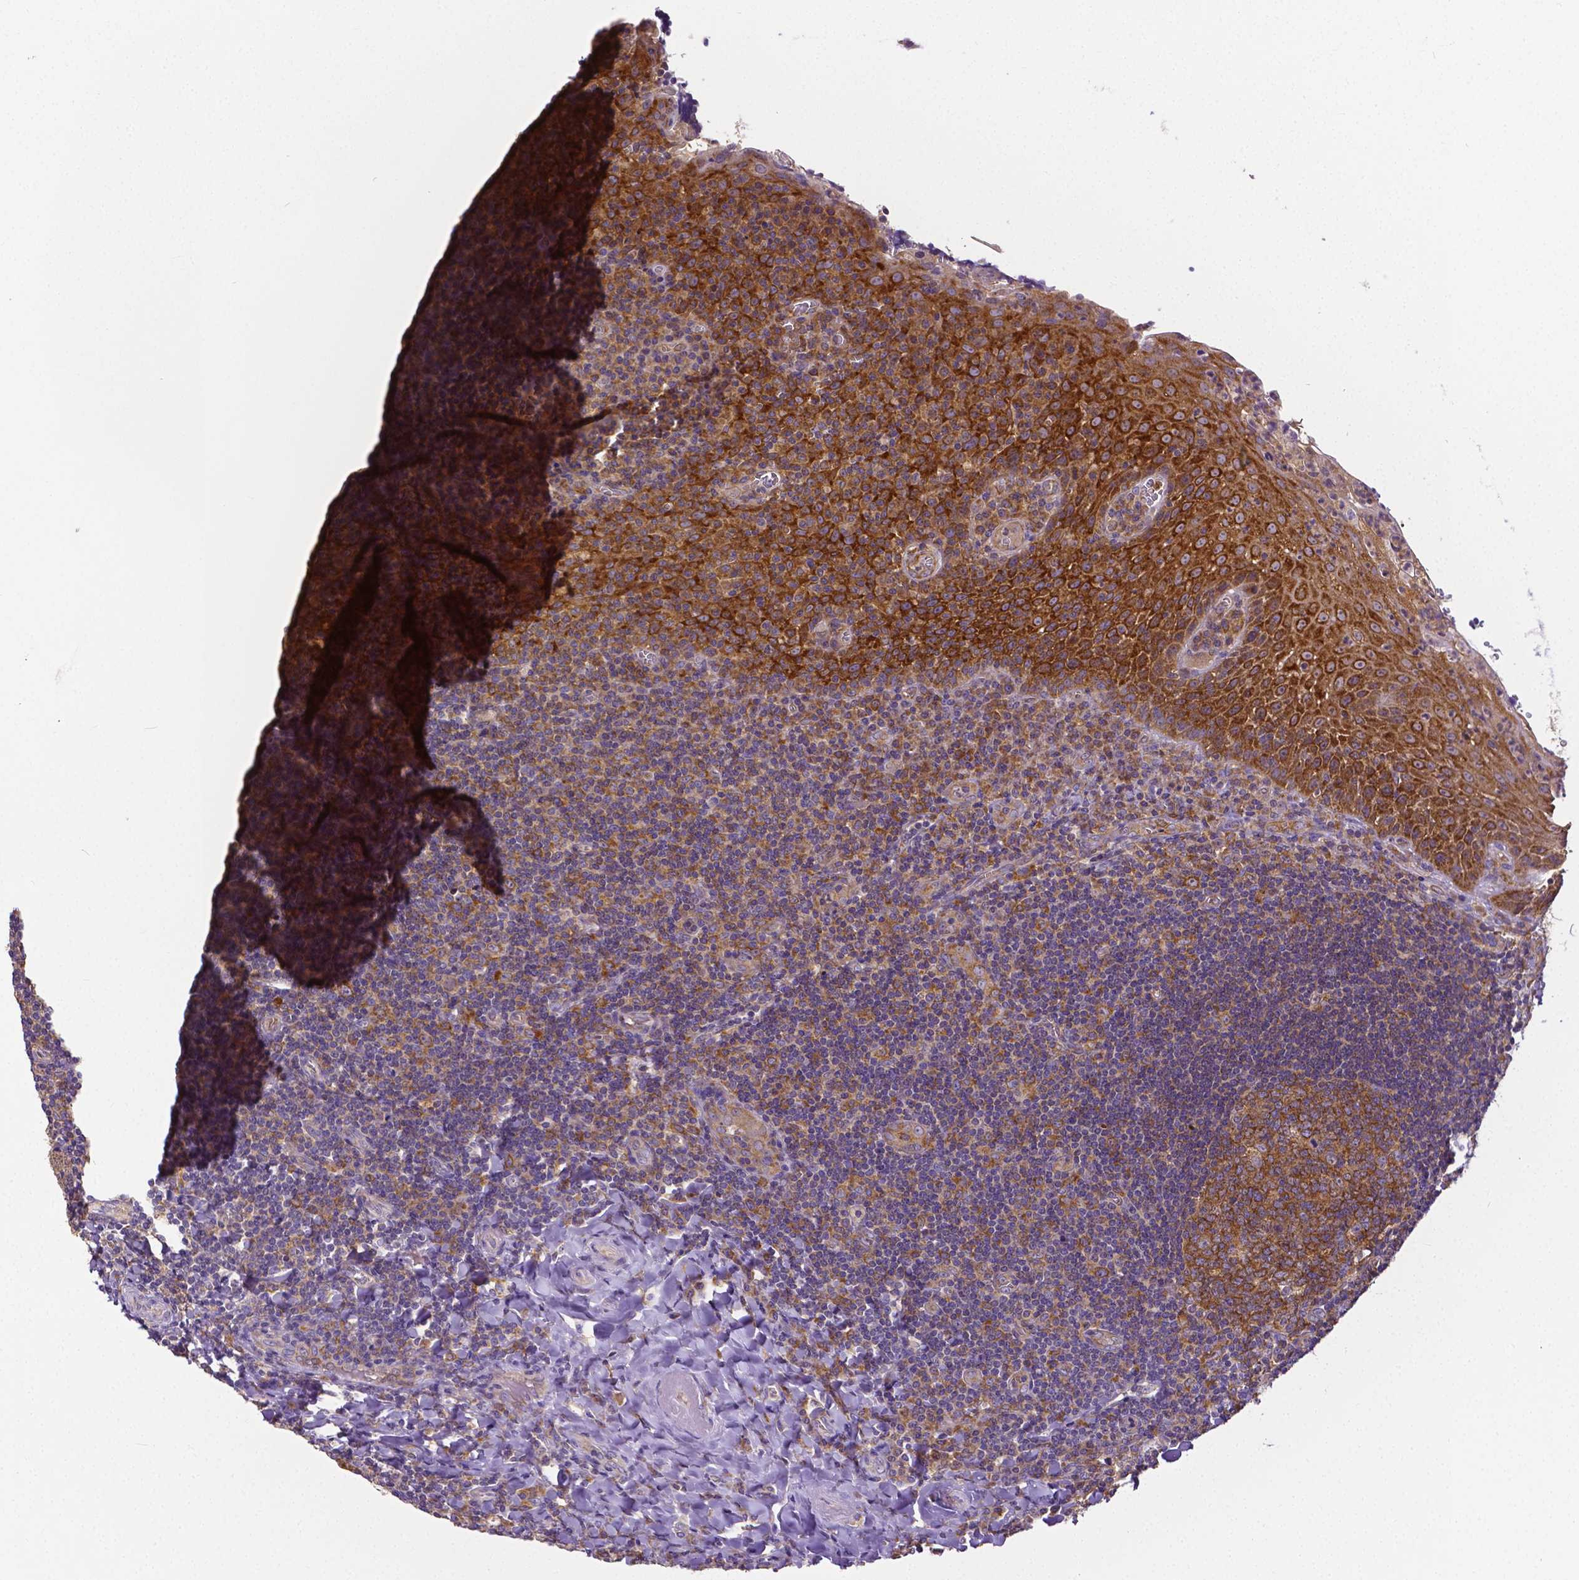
{"staining": {"intensity": "moderate", "quantity": ">75%", "location": "cytoplasmic/membranous"}, "tissue": "tonsil", "cell_type": "Germinal center cells", "image_type": "normal", "snomed": [{"axis": "morphology", "description": "Normal tissue, NOS"}, {"axis": "morphology", "description": "Inflammation, NOS"}, {"axis": "topography", "description": "Tonsil"}], "caption": "IHC histopathology image of unremarkable human tonsil stained for a protein (brown), which shows medium levels of moderate cytoplasmic/membranous positivity in about >75% of germinal center cells.", "gene": "DICER1", "patient": {"sex": "female", "age": 31}}